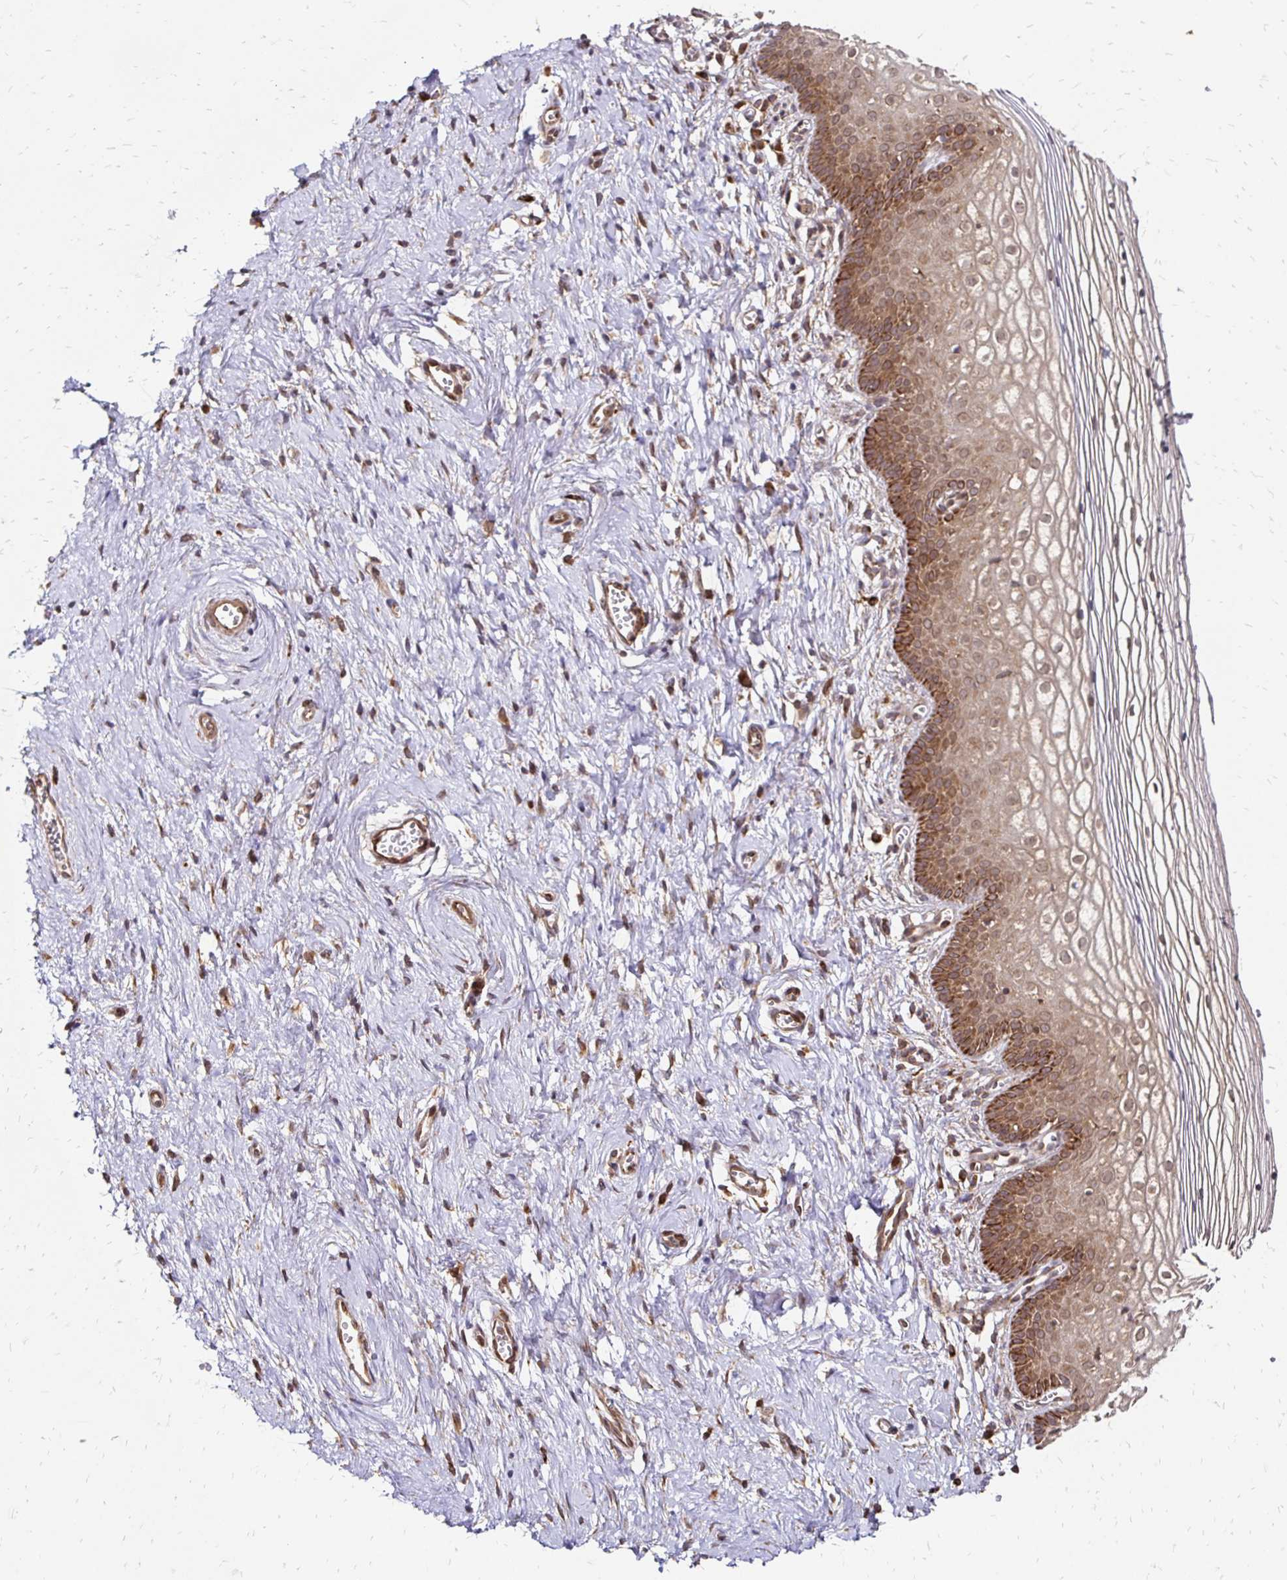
{"staining": {"intensity": "moderate", "quantity": "25%-75%", "location": "cytoplasmic/membranous,nuclear"}, "tissue": "vagina", "cell_type": "Squamous epithelial cells", "image_type": "normal", "snomed": [{"axis": "morphology", "description": "Normal tissue, NOS"}, {"axis": "topography", "description": "Vagina"}], "caption": "Protein expression analysis of normal human vagina reveals moderate cytoplasmic/membranous,nuclear positivity in approximately 25%-75% of squamous epithelial cells. (DAB IHC with brightfield microscopy, high magnification).", "gene": "ZW10", "patient": {"sex": "female", "age": 56}}